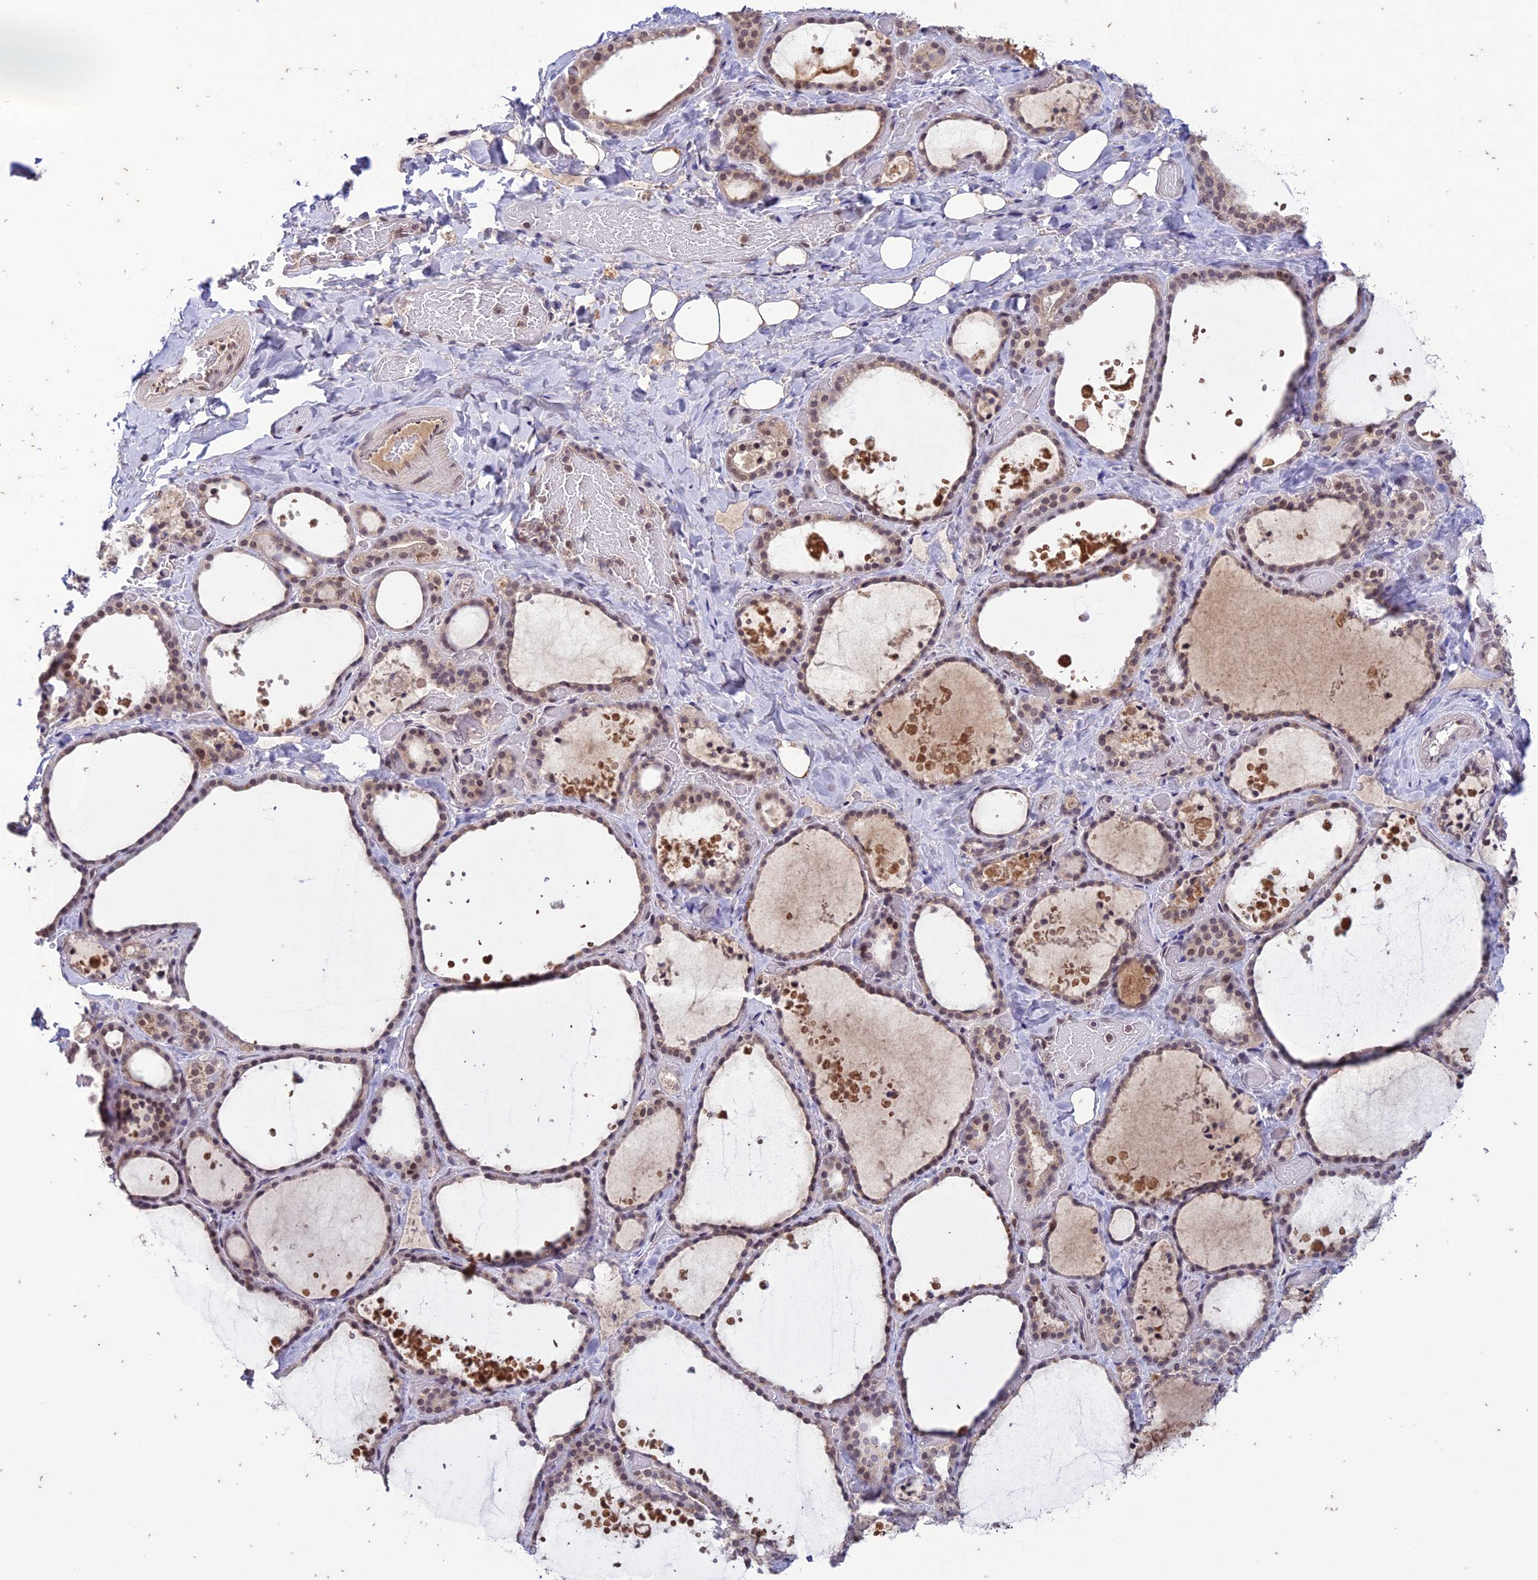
{"staining": {"intensity": "moderate", "quantity": "25%-75%", "location": "nuclear"}, "tissue": "thyroid gland", "cell_type": "Glandular cells", "image_type": "normal", "snomed": [{"axis": "morphology", "description": "Normal tissue, NOS"}, {"axis": "topography", "description": "Thyroid gland"}], "caption": "A micrograph of human thyroid gland stained for a protein demonstrates moderate nuclear brown staining in glandular cells. (brown staining indicates protein expression, while blue staining denotes nuclei).", "gene": "POP4", "patient": {"sex": "female", "age": 44}}